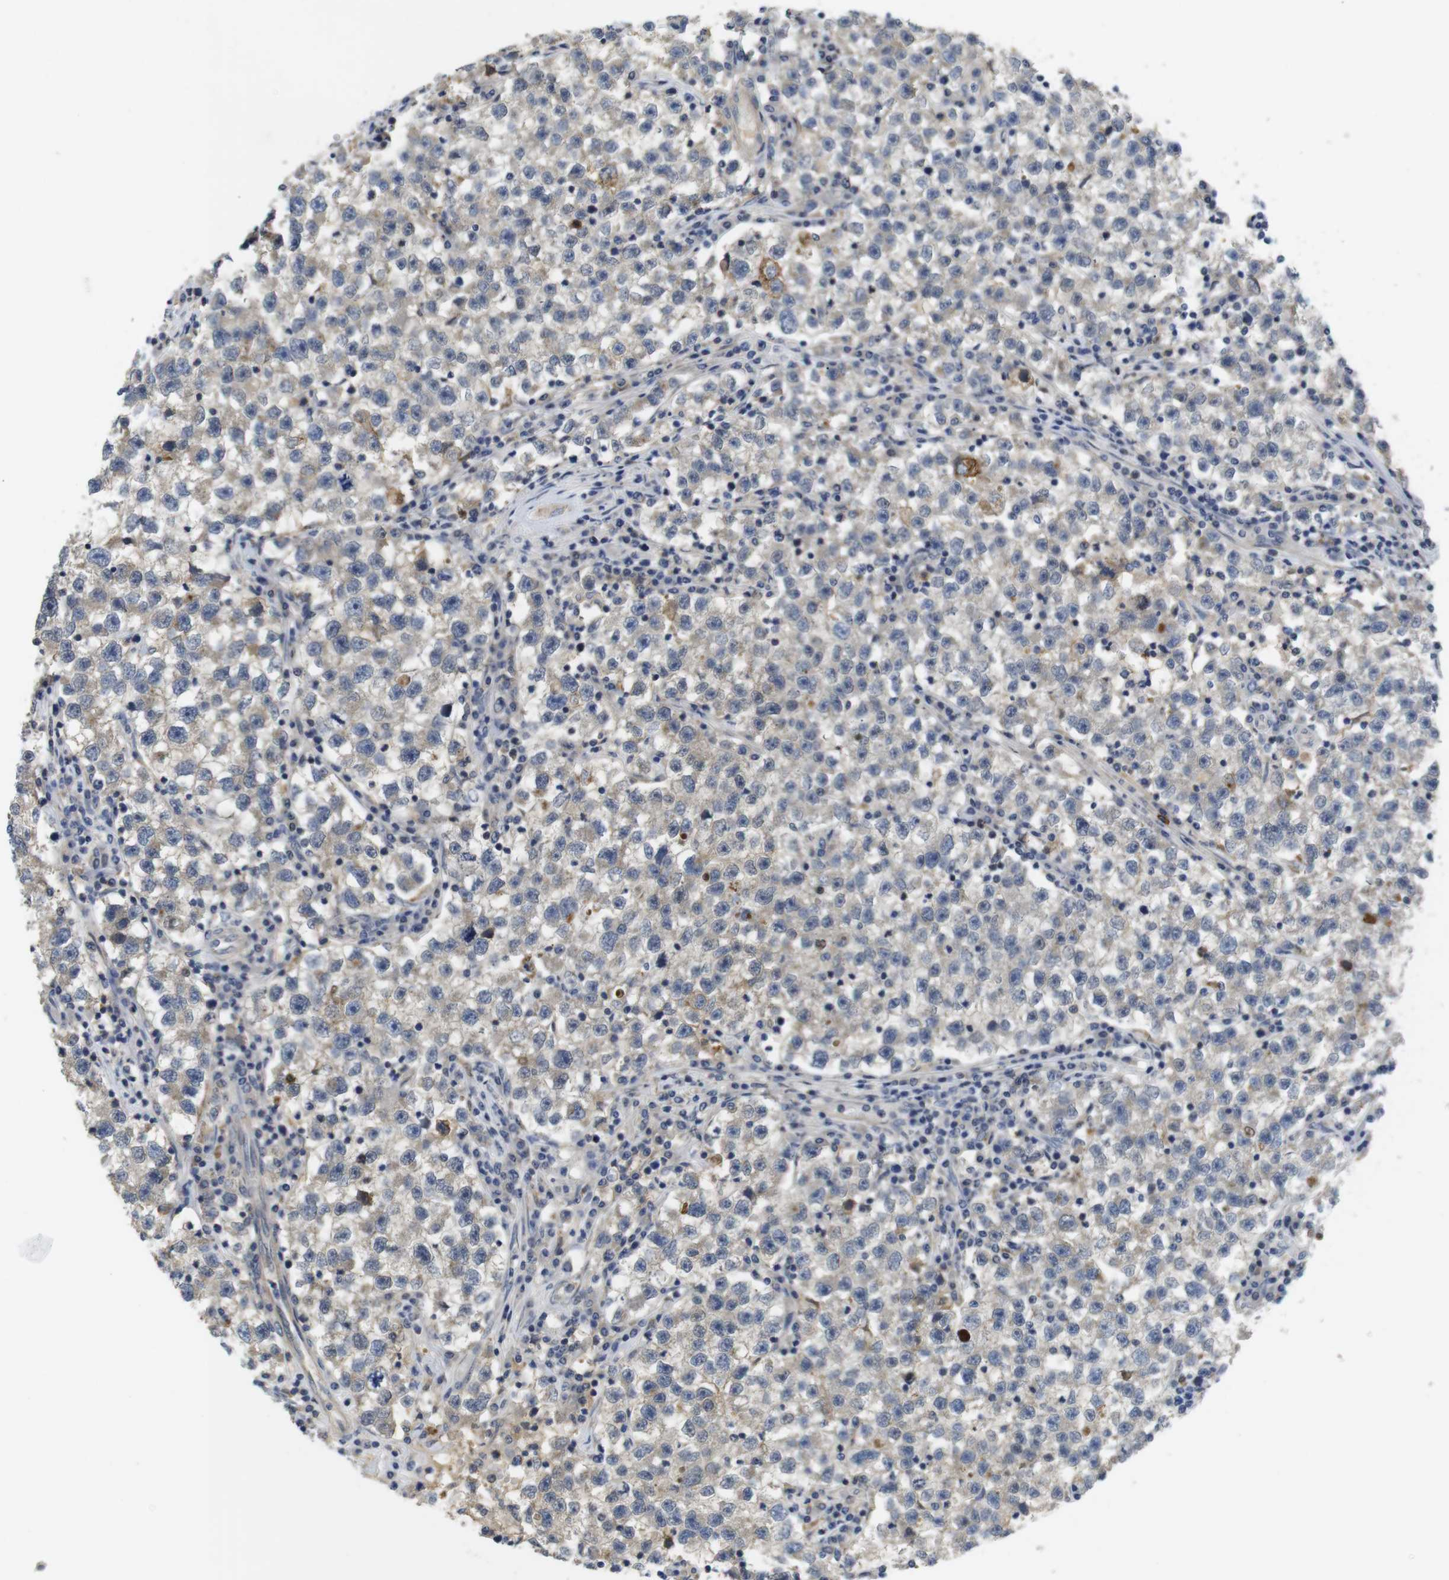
{"staining": {"intensity": "moderate", "quantity": "<25%", "location": "cytoplasmic/membranous"}, "tissue": "testis cancer", "cell_type": "Tumor cells", "image_type": "cancer", "snomed": [{"axis": "morphology", "description": "Seminoma, NOS"}, {"axis": "topography", "description": "Testis"}], "caption": "There is low levels of moderate cytoplasmic/membranous staining in tumor cells of seminoma (testis), as demonstrated by immunohistochemical staining (brown color).", "gene": "FNTA", "patient": {"sex": "male", "age": 22}}